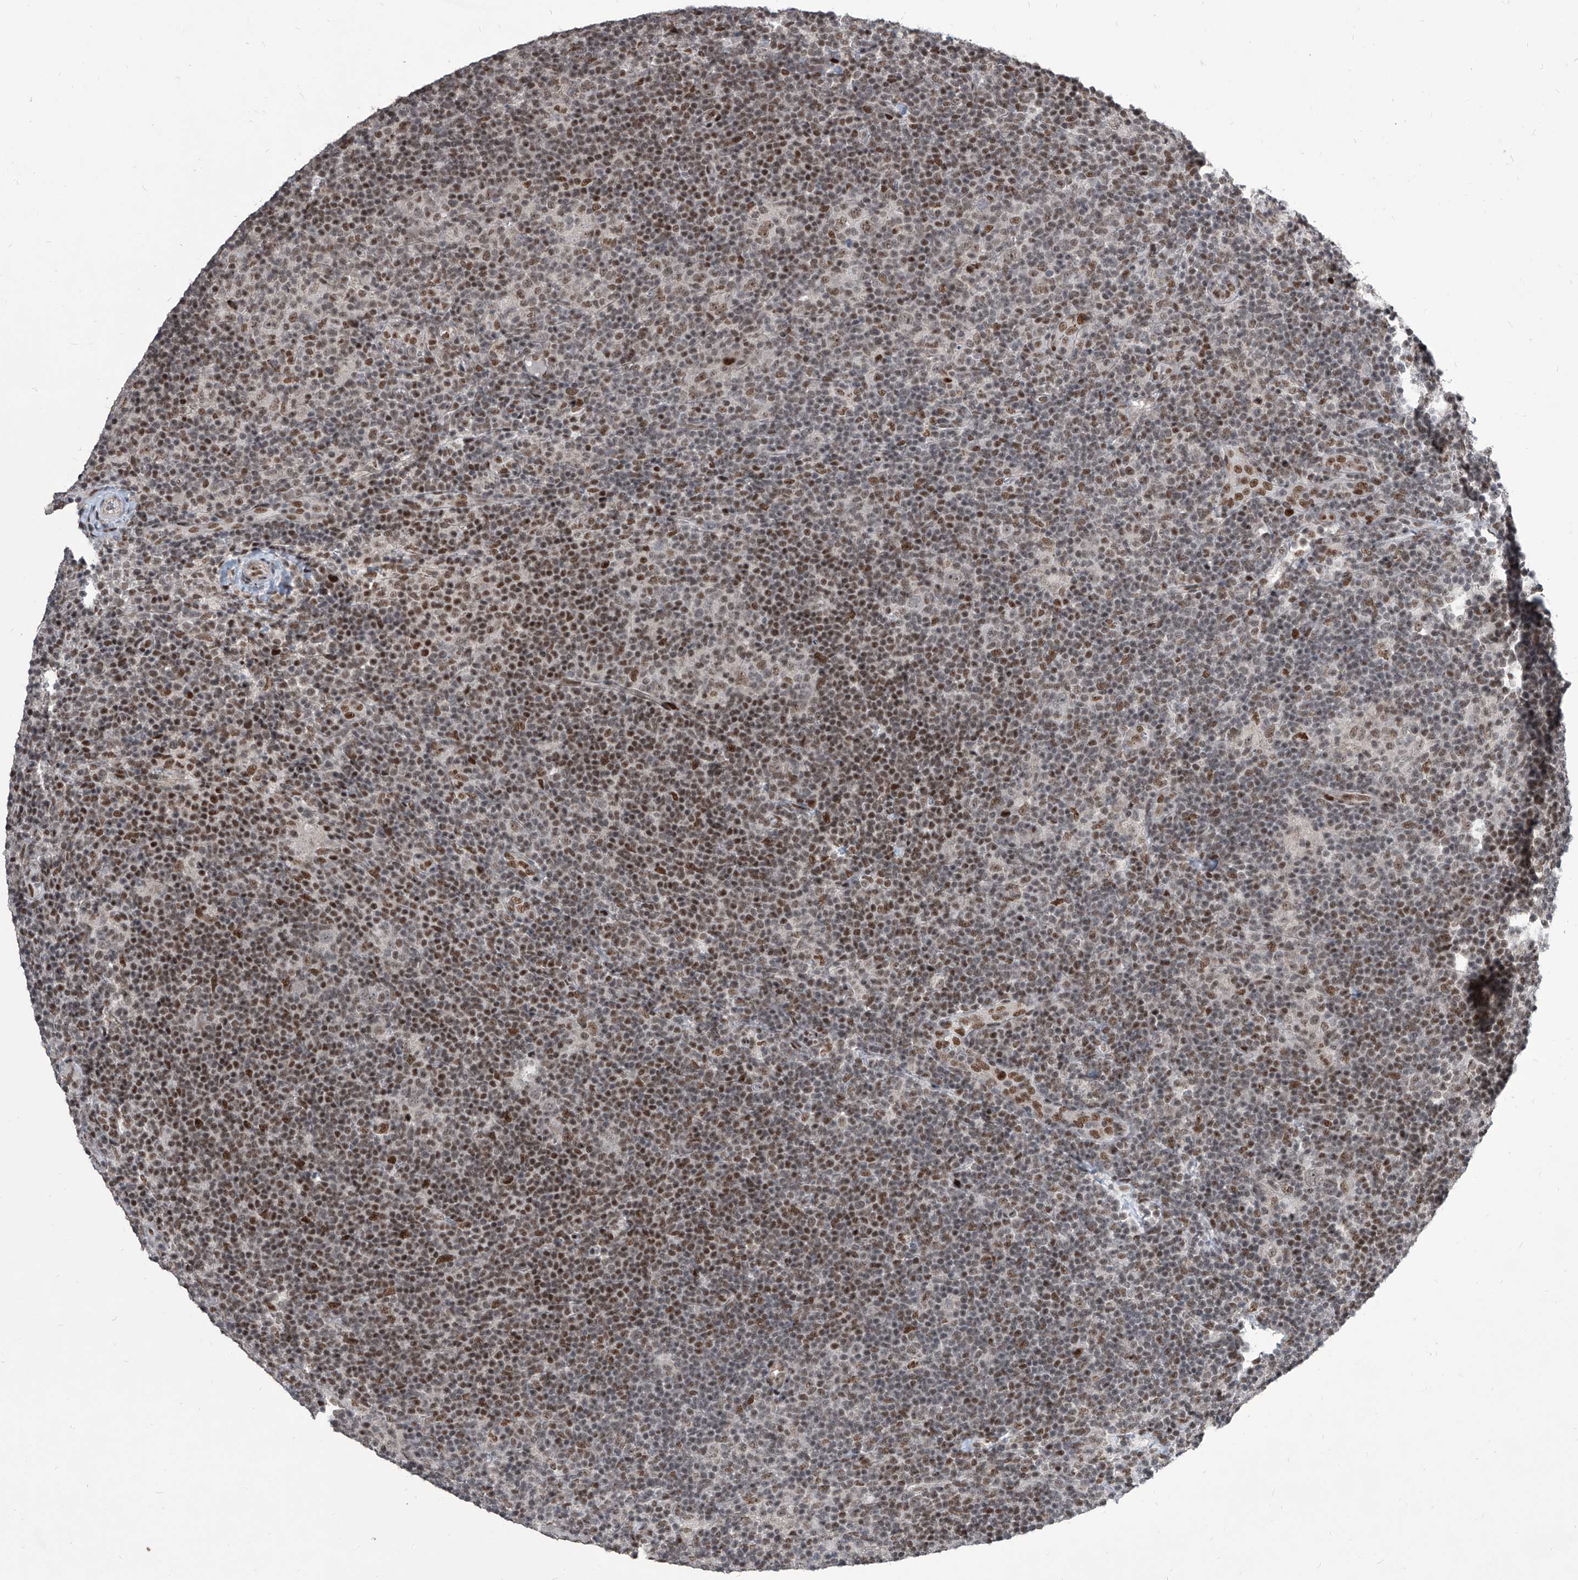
{"staining": {"intensity": "moderate", "quantity": "25%-75%", "location": "nuclear"}, "tissue": "lymphoma", "cell_type": "Tumor cells", "image_type": "cancer", "snomed": [{"axis": "morphology", "description": "Hodgkin's disease, NOS"}, {"axis": "topography", "description": "Lymph node"}], "caption": "Immunohistochemical staining of Hodgkin's disease shows medium levels of moderate nuclear protein positivity in approximately 25%-75% of tumor cells. The staining is performed using DAB brown chromogen to label protein expression. The nuclei are counter-stained blue using hematoxylin.", "gene": "IRF2", "patient": {"sex": "female", "age": 57}}